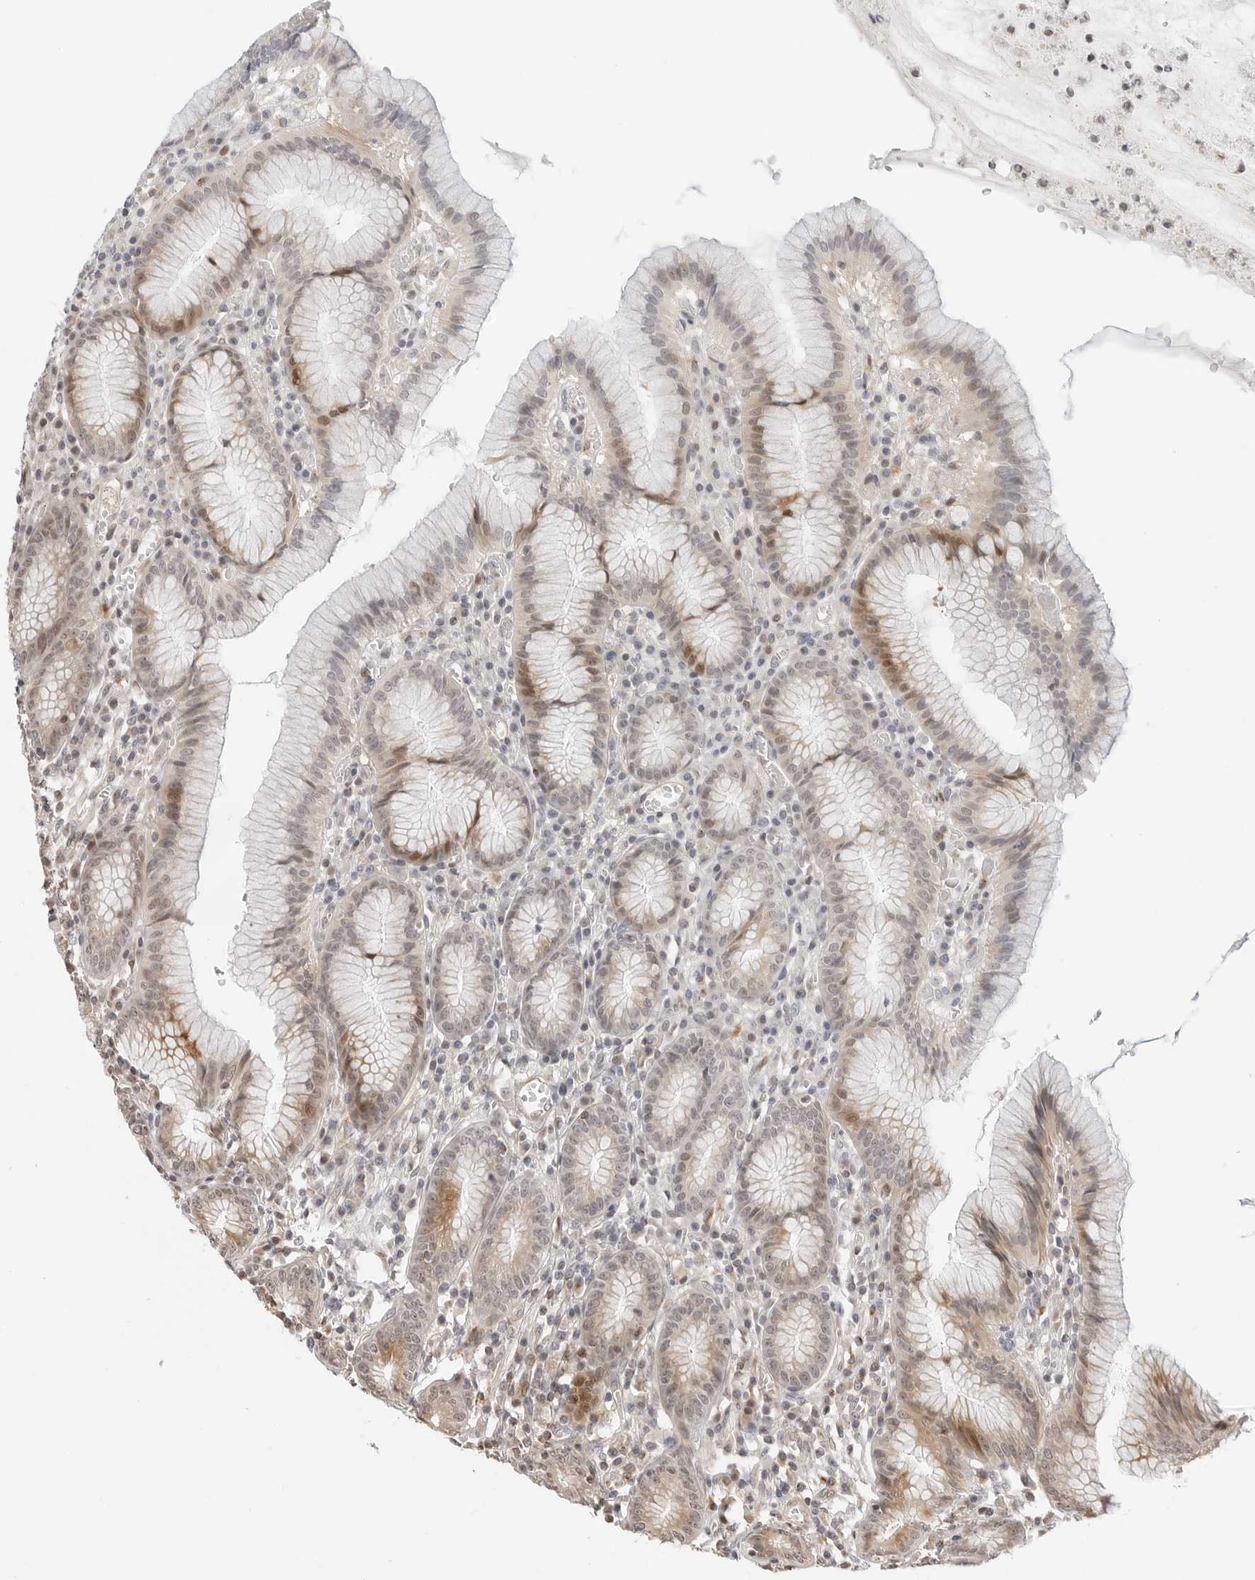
{"staining": {"intensity": "moderate", "quantity": "<25%", "location": "cytoplasmic/membranous,nuclear"}, "tissue": "stomach", "cell_type": "Glandular cells", "image_type": "normal", "snomed": [{"axis": "morphology", "description": "Normal tissue, NOS"}, {"axis": "topography", "description": "Stomach"}], "caption": "Protein analysis of benign stomach exhibits moderate cytoplasmic/membranous,nuclear staining in about <25% of glandular cells. The staining was performed using DAB (3,3'-diaminobenzidine), with brown indicating positive protein expression. Nuclei are stained blue with hematoxylin.", "gene": "GEM", "patient": {"sex": "male", "age": 55}}